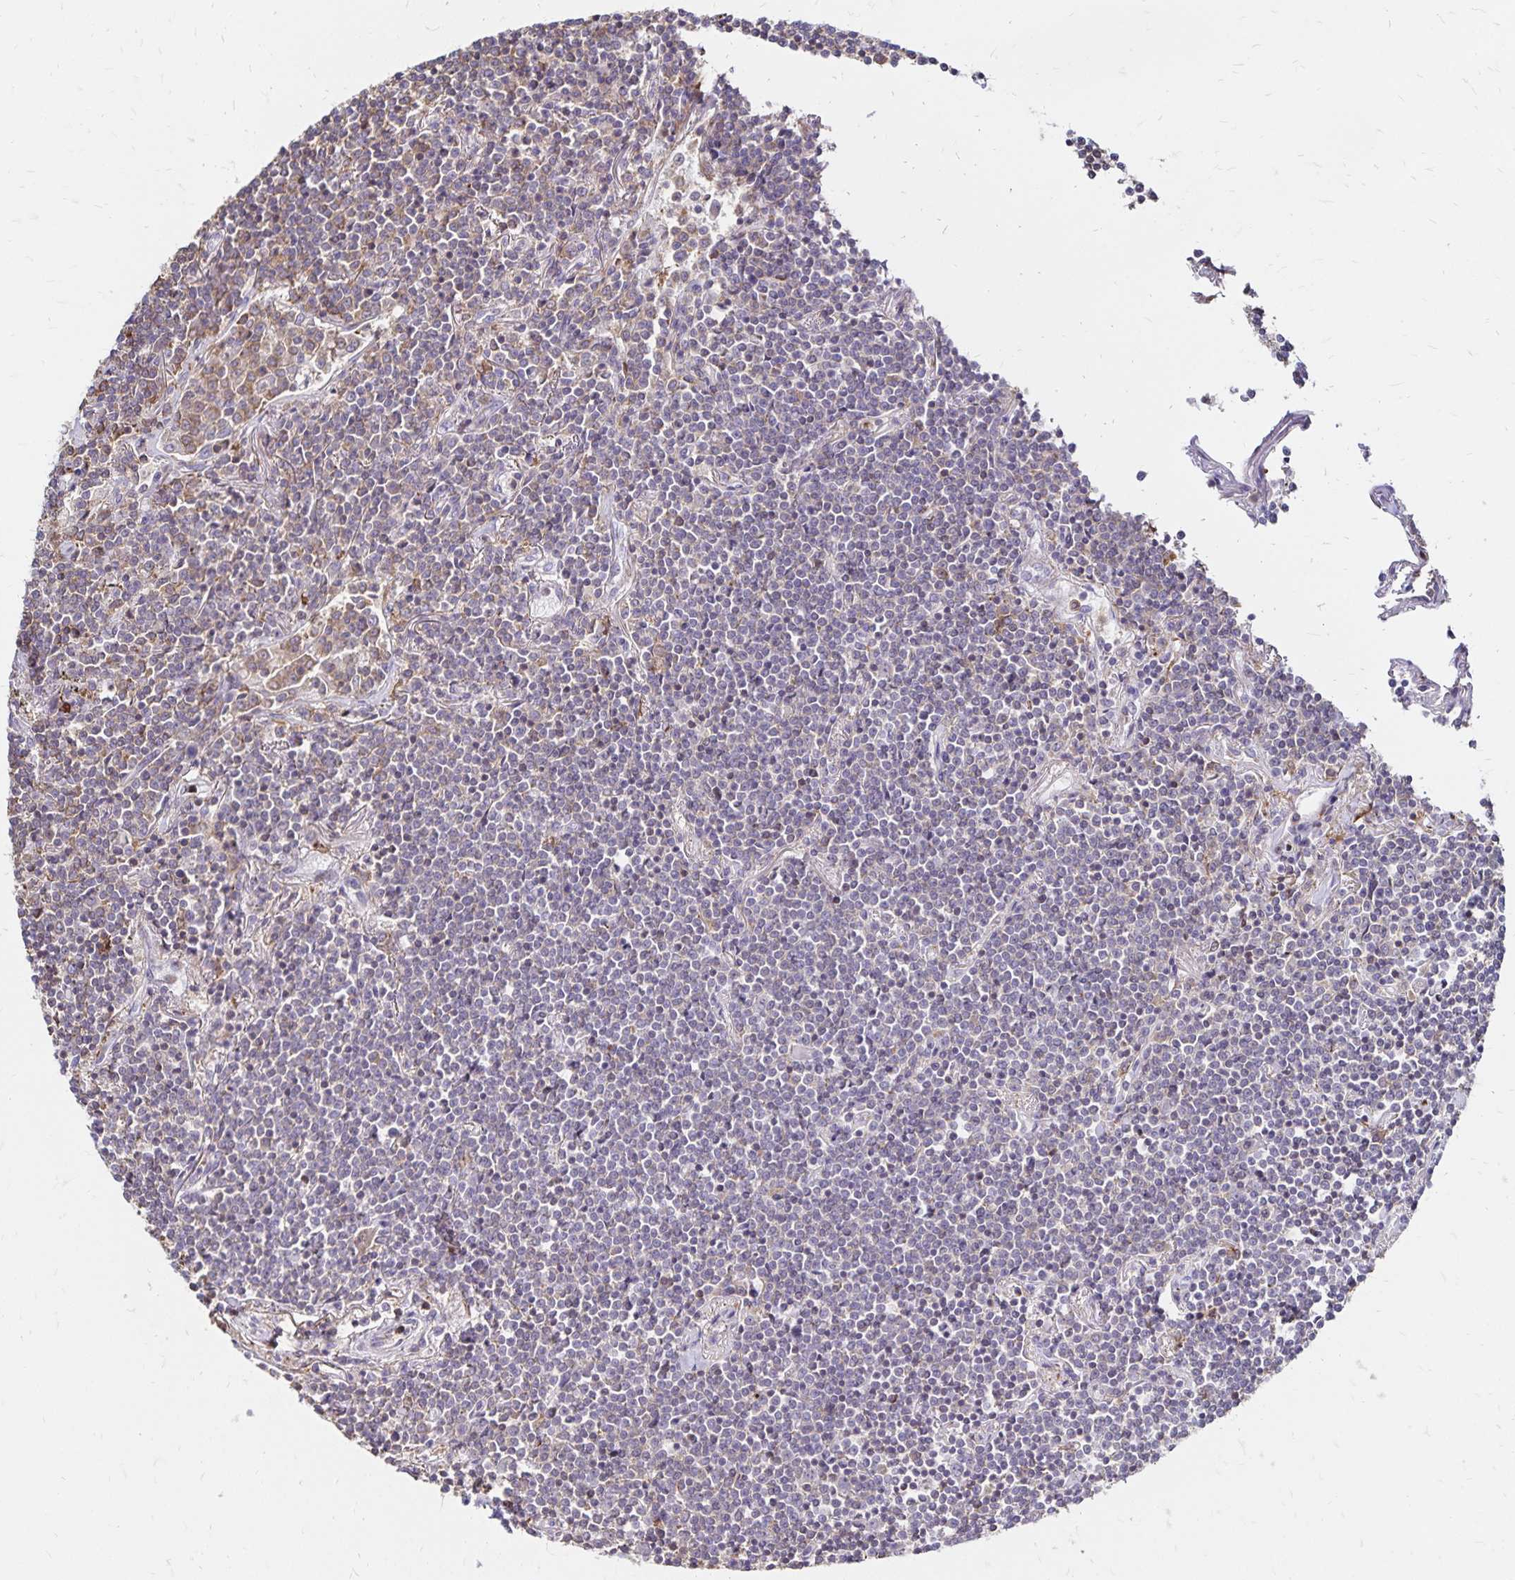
{"staining": {"intensity": "moderate", "quantity": "25%-75%", "location": "cytoplasmic/membranous"}, "tissue": "lymphoma", "cell_type": "Tumor cells", "image_type": "cancer", "snomed": [{"axis": "morphology", "description": "Malignant lymphoma, non-Hodgkin's type, Low grade"}, {"axis": "topography", "description": "Lung"}], "caption": "Lymphoma tissue reveals moderate cytoplasmic/membranous expression in approximately 25%-75% of tumor cells", "gene": "NAGPA", "patient": {"sex": "female", "age": 71}}